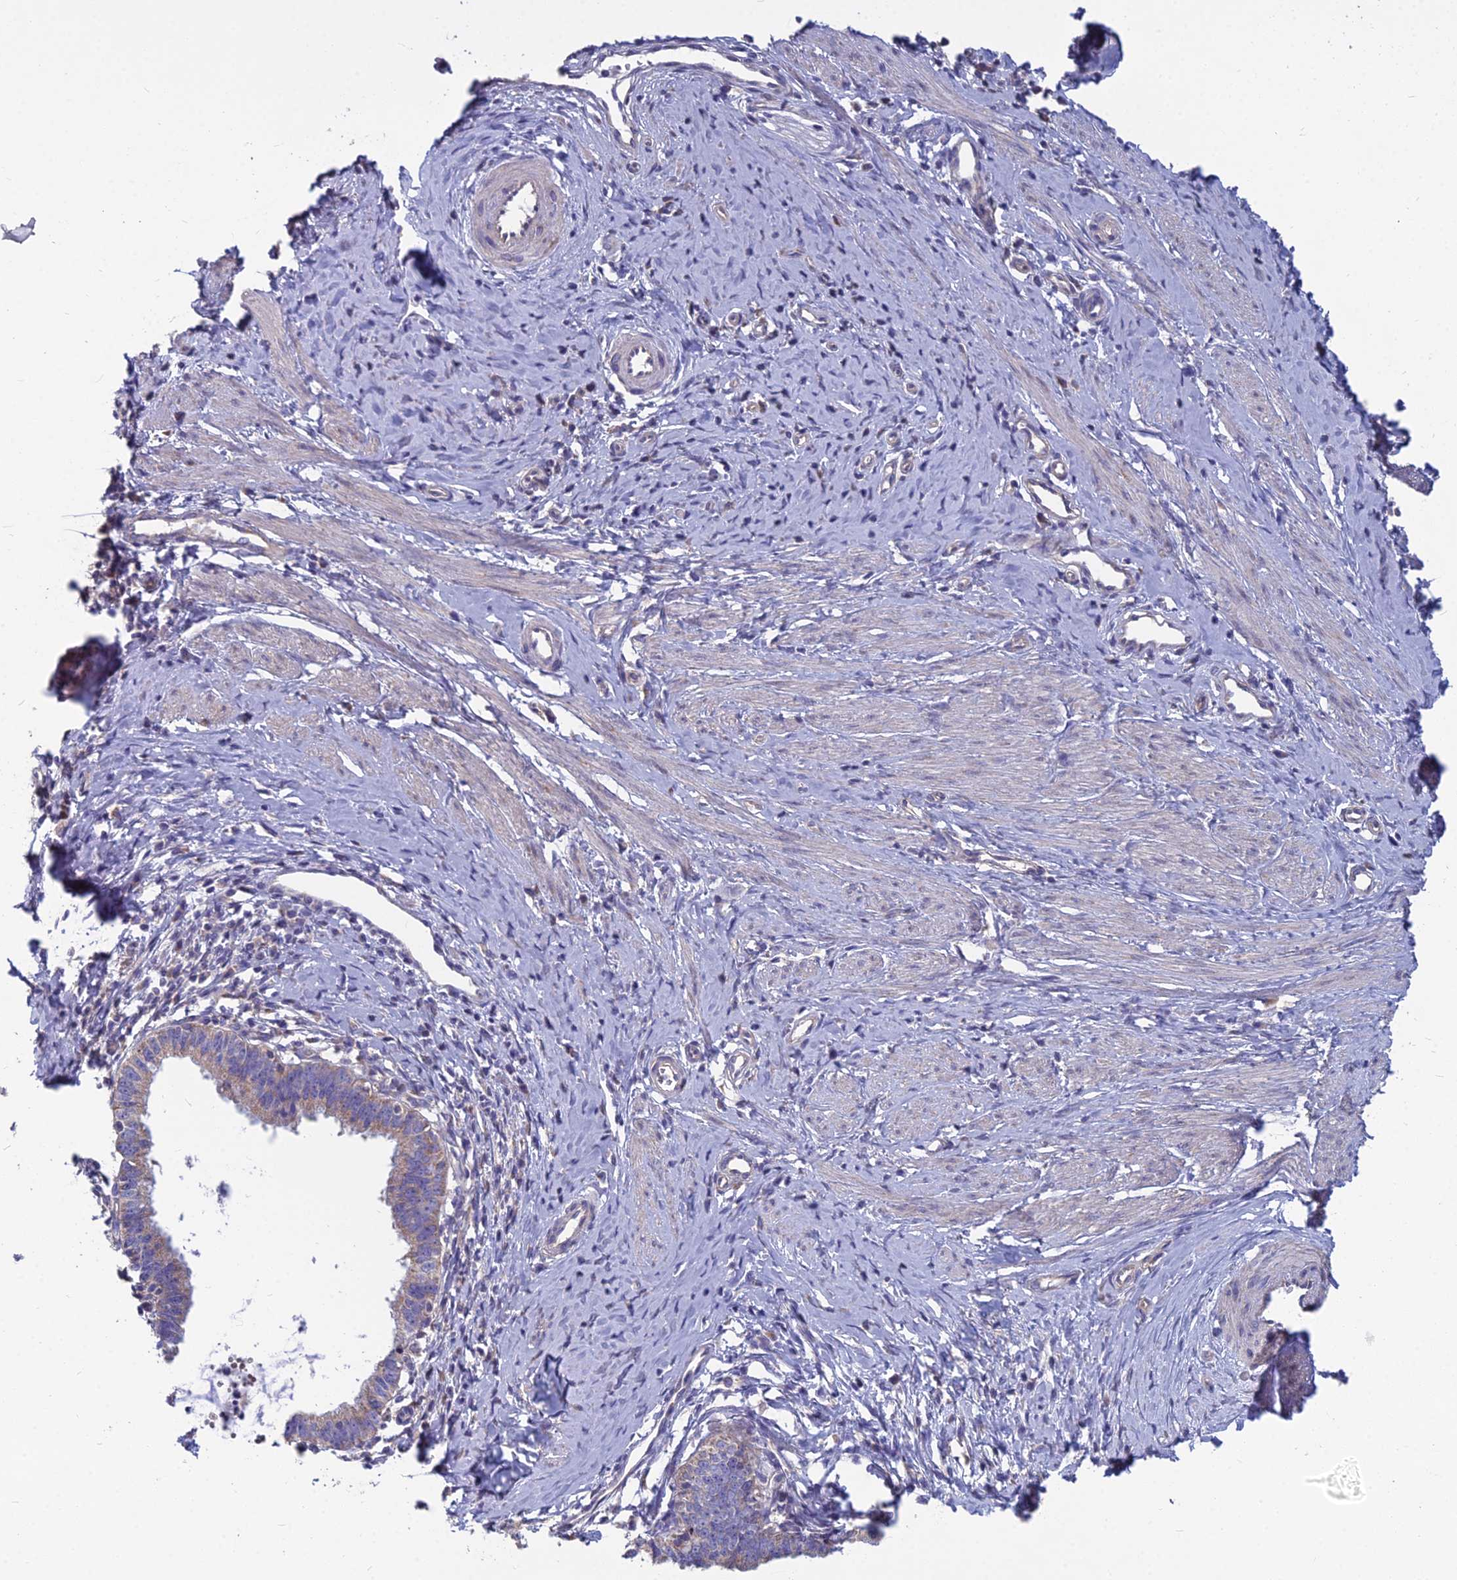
{"staining": {"intensity": "weak", "quantity": "25%-75%", "location": "cytoplasmic/membranous"}, "tissue": "cervical cancer", "cell_type": "Tumor cells", "image_type": "cancer", "snomed": [{"axis": "morphology", "description": "Adenocarcinoma, NOS"}, {"axis": "topography", "description": "Cervix"}], "caption": "Immunohistochemical staining of cervical cancer (adenocarcinoma) shows weak cytoplasmic/membranous protein positivity in about 25%-75% of tumor cells.", "gene": "COX20", "patient": {"sex": "female", "age": 36}}